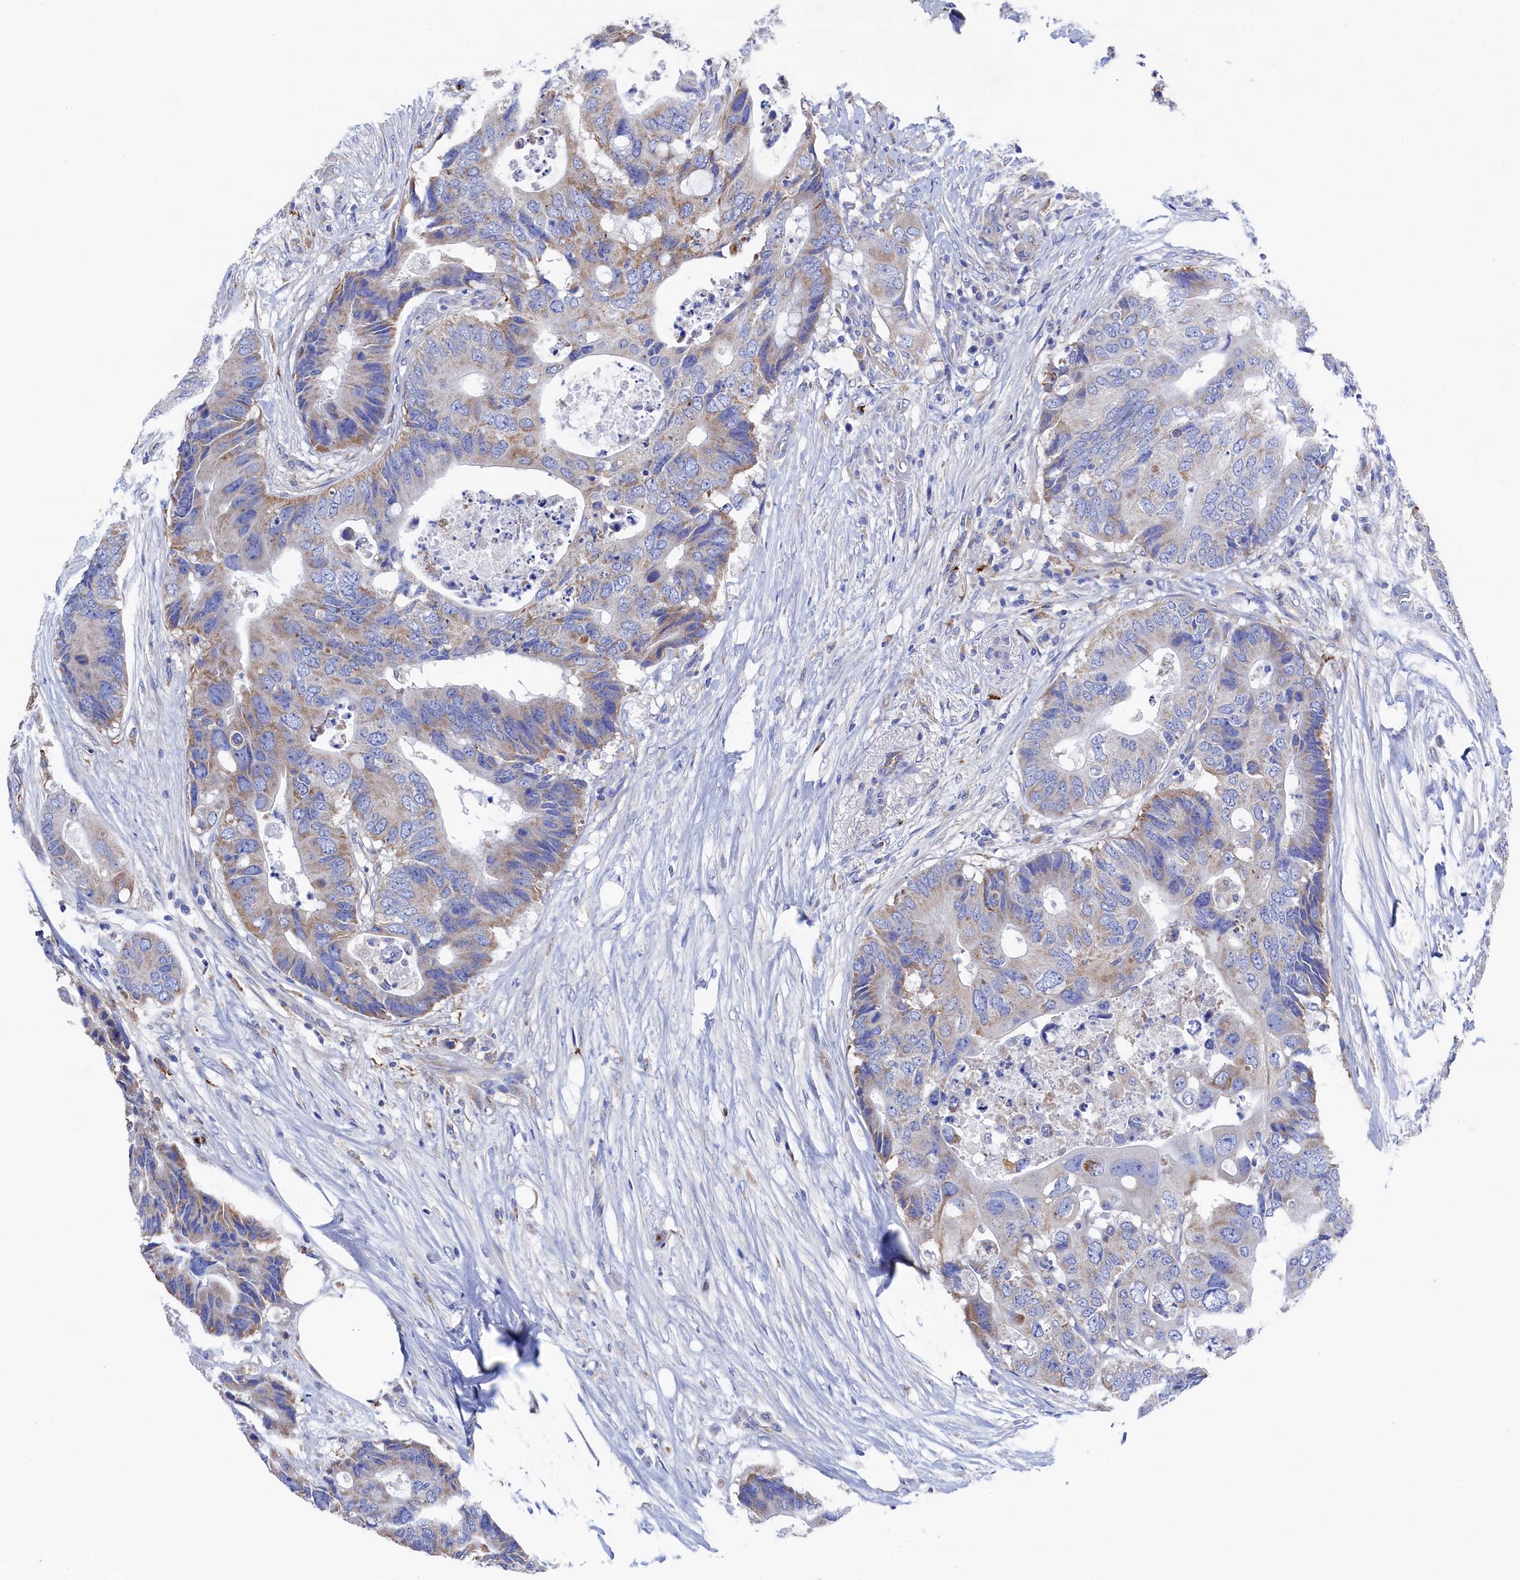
{"staining": {"intensity": "weak", "quantity": "25%-75%", "location": "cytoplasmic/membranous"}, "tissue": "colorectal cancer", "cell_type": "Tumor cells", "image_type": "cancer", "snomed": [{"axis": "morphology", "description": "Adenocarcinoma, NOS"}, {"axis": "topography", "description": "Colon"}], "caption": "An IHC histopathology image of tumor tissue is shown. Protein staining in brown shows weak cytoplasmic/membranous positivity in colorectal cancer (adenocarcinoma) within tumor cells.", "gene": "C12orf73", "patient": {"sex": "male", "age": 71}}